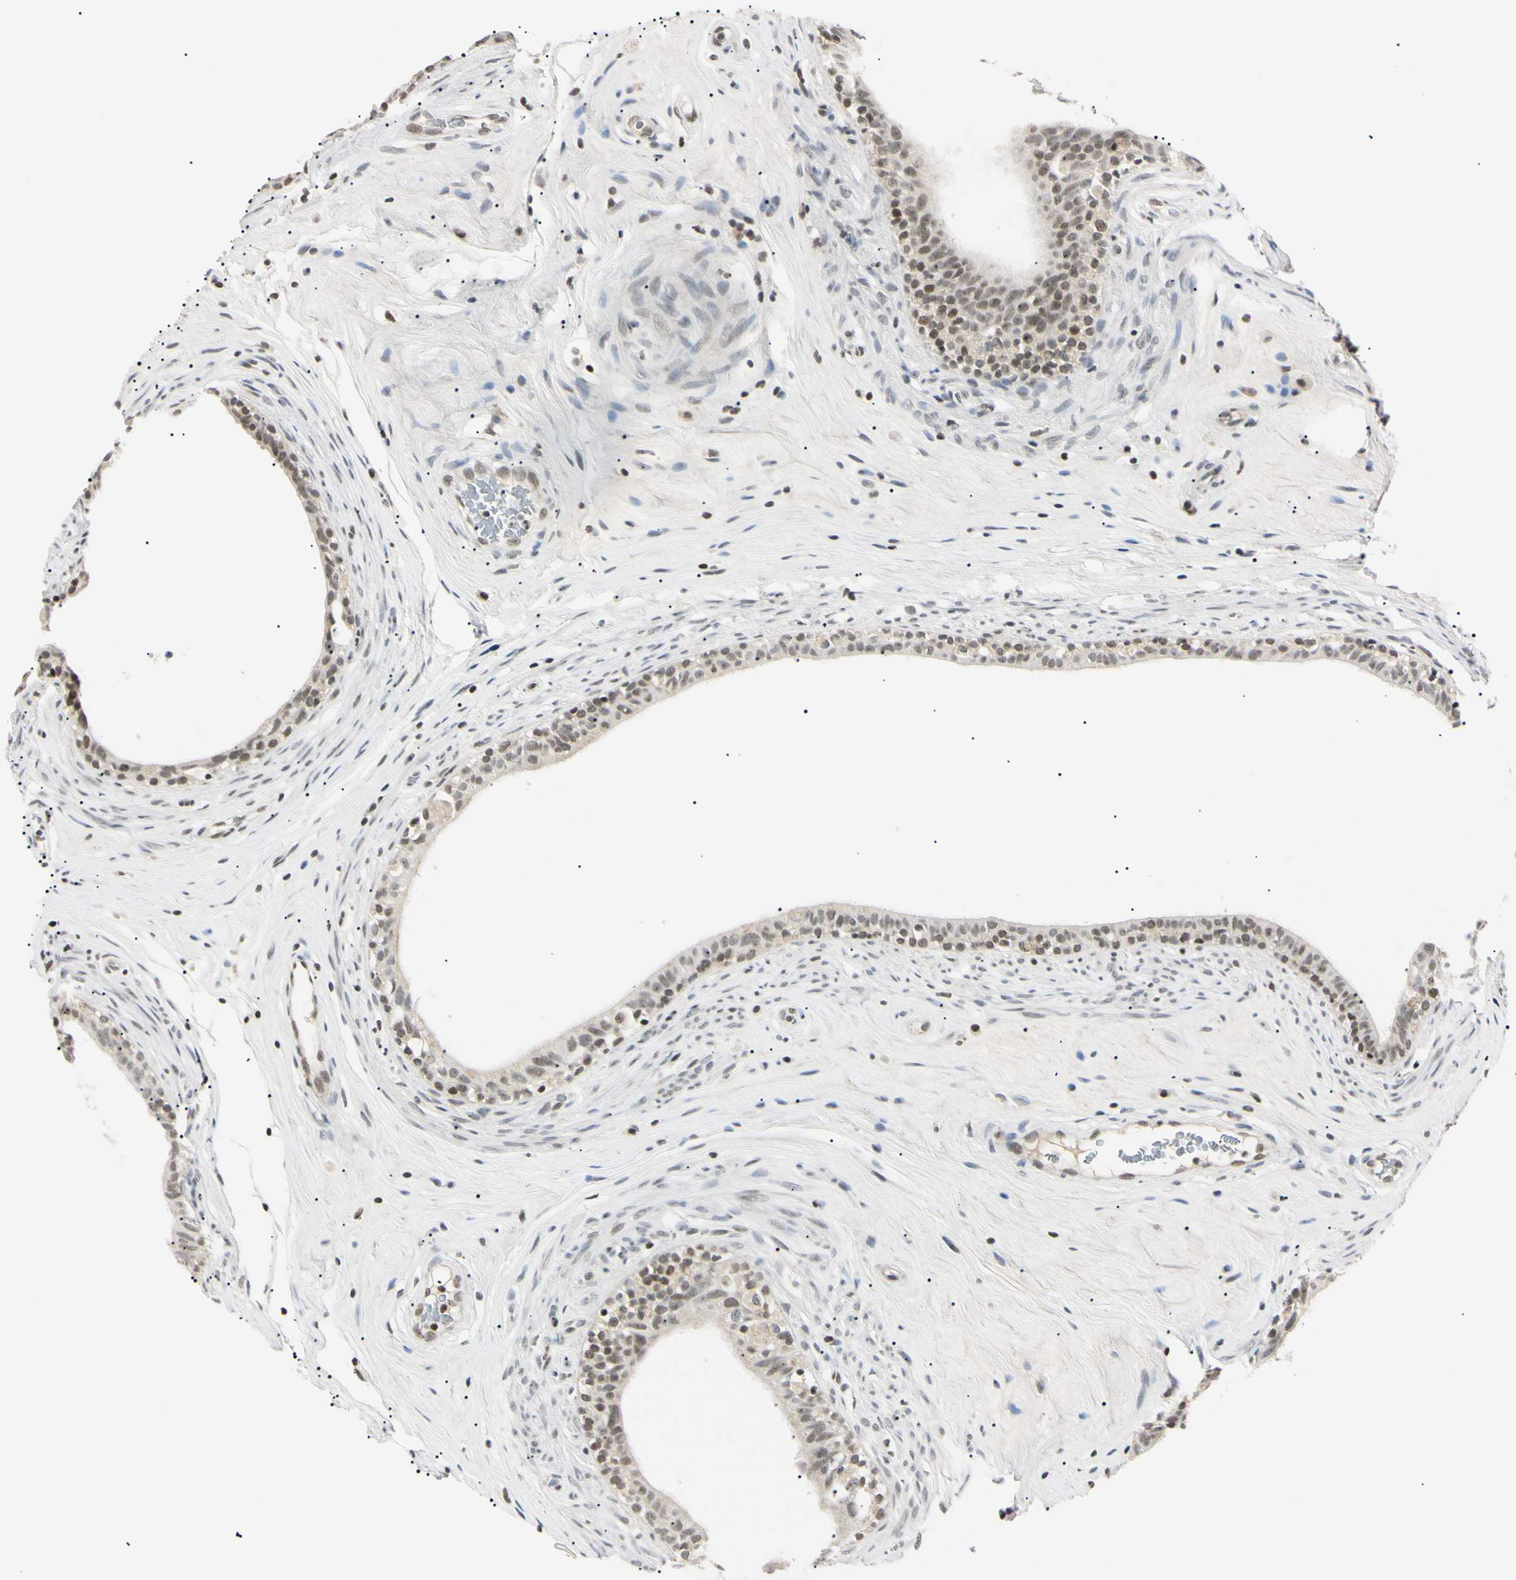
{"staining": {"intensity": "moderate", "quantity": ">75%", "location": "nuclear"}, "tissue": "epididymis", "cell_type": "Glandular cells", "image_type": "normal", "snomed": [{"axis": "morphology", "description": "Normal tissue, NOS"}, {"axis": "morphology", "description": "Inflammation, NOS"}, {"axis": "topography", "description": "Epididymis"}], "caption": "Immunohistochemistry (IHC) staining of unremarkable epididymis, which demonstrates medium levels of moderate nuclear expression in approximately >75% of glandular cells indicating moderate nuclear protein expression. The staining was performed using DAB (brown) for protein detection and nuclei were counterstained in hematoxylin (blue).", "gene": "C1orf174", "patient": {"sex": "male", "age": 84}}